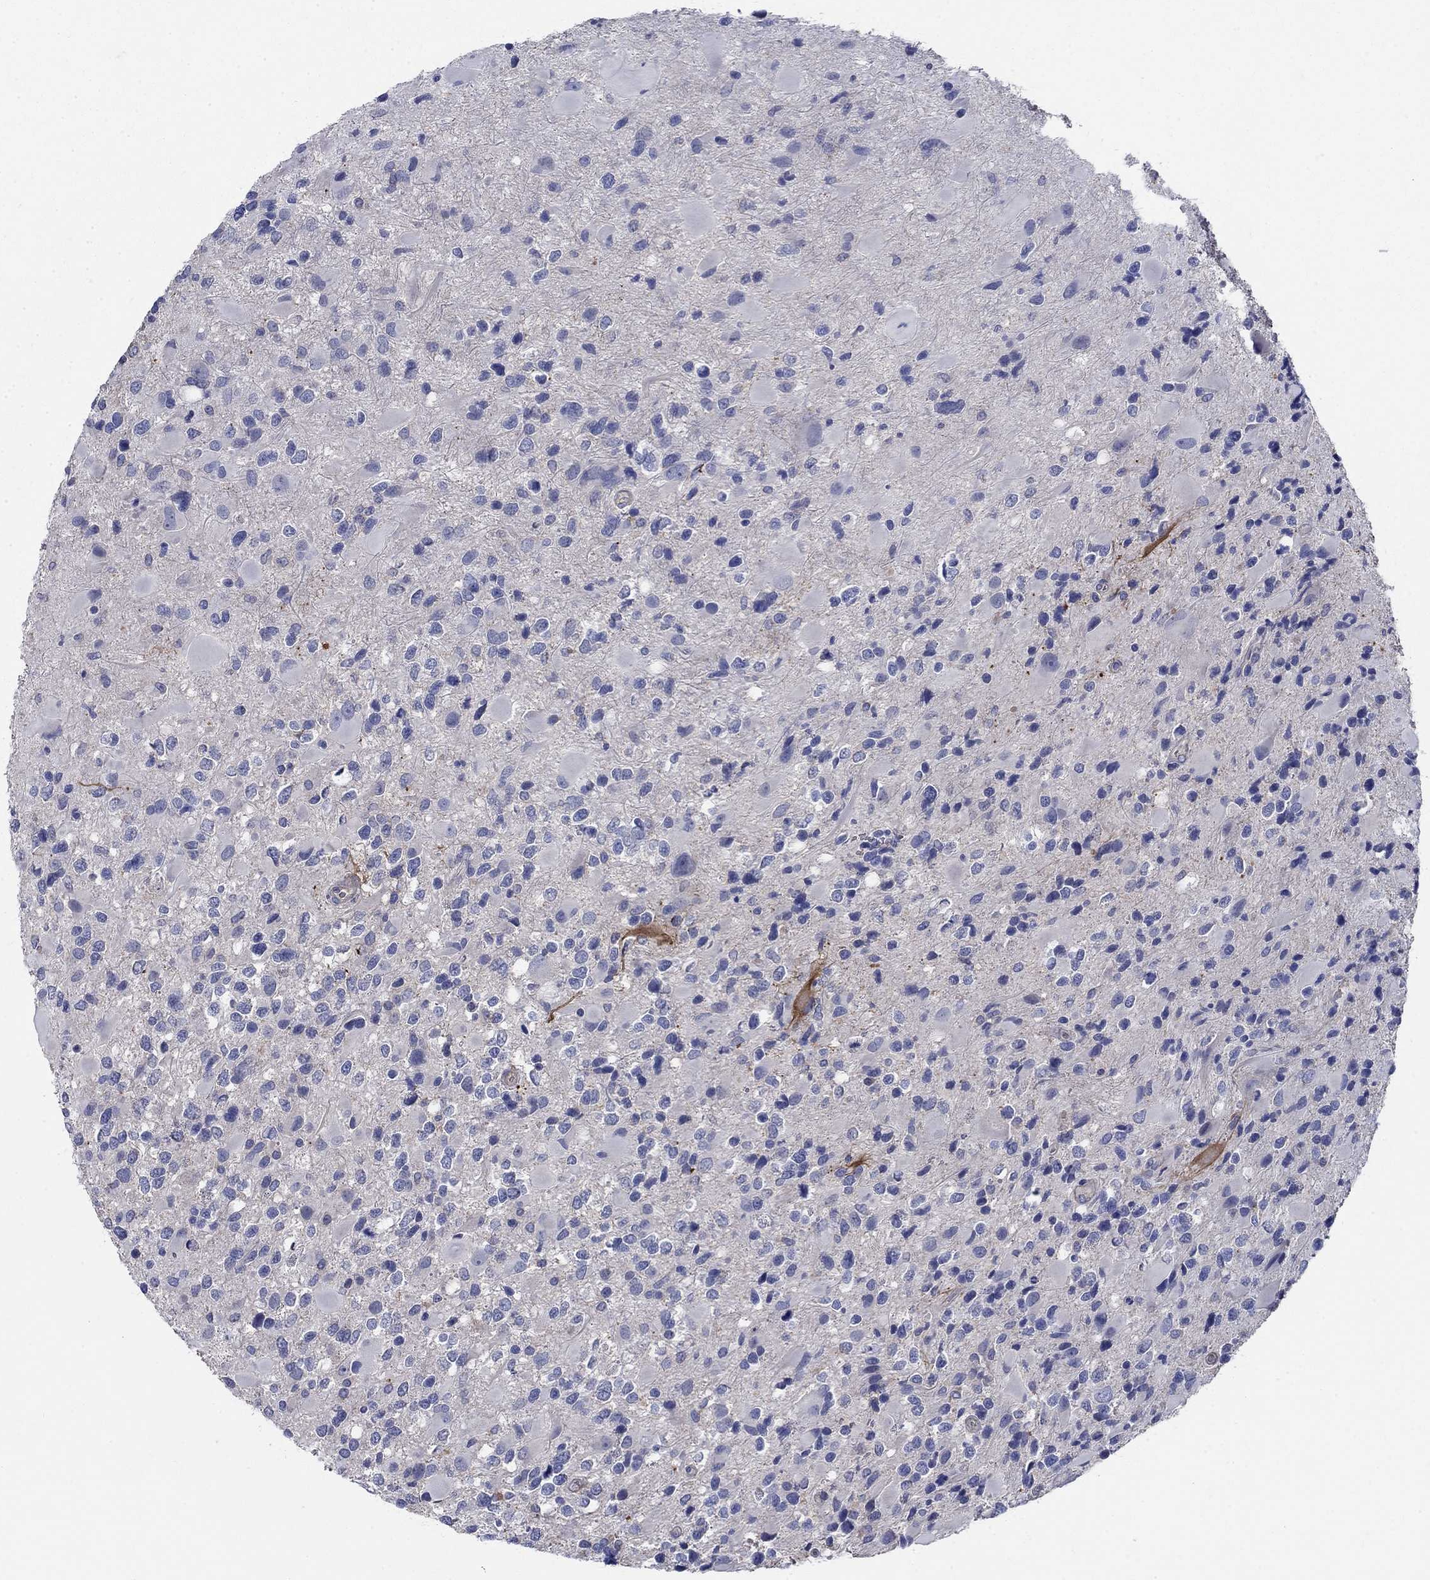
{"staining": {"intensity": "negative", "quantity": "none", "location": "none"}, "tissue": "glioma", "cell_type": "Tumor cells", "image_type": "cancer", "snomed": [{"axis": "morphology", "description": "Glioma, malignant, Low grade"}, {"axis": "topography", "description": "Brain"}], "caption": "Immunohistochemistry image of neoplastic tissue: glioma stained with DAB (3,3'-diaminobenzidine) shows no significant protein expression in tumor cells.", "gene": "FLNC", "patient": {"sex": "female", "age": 32}}